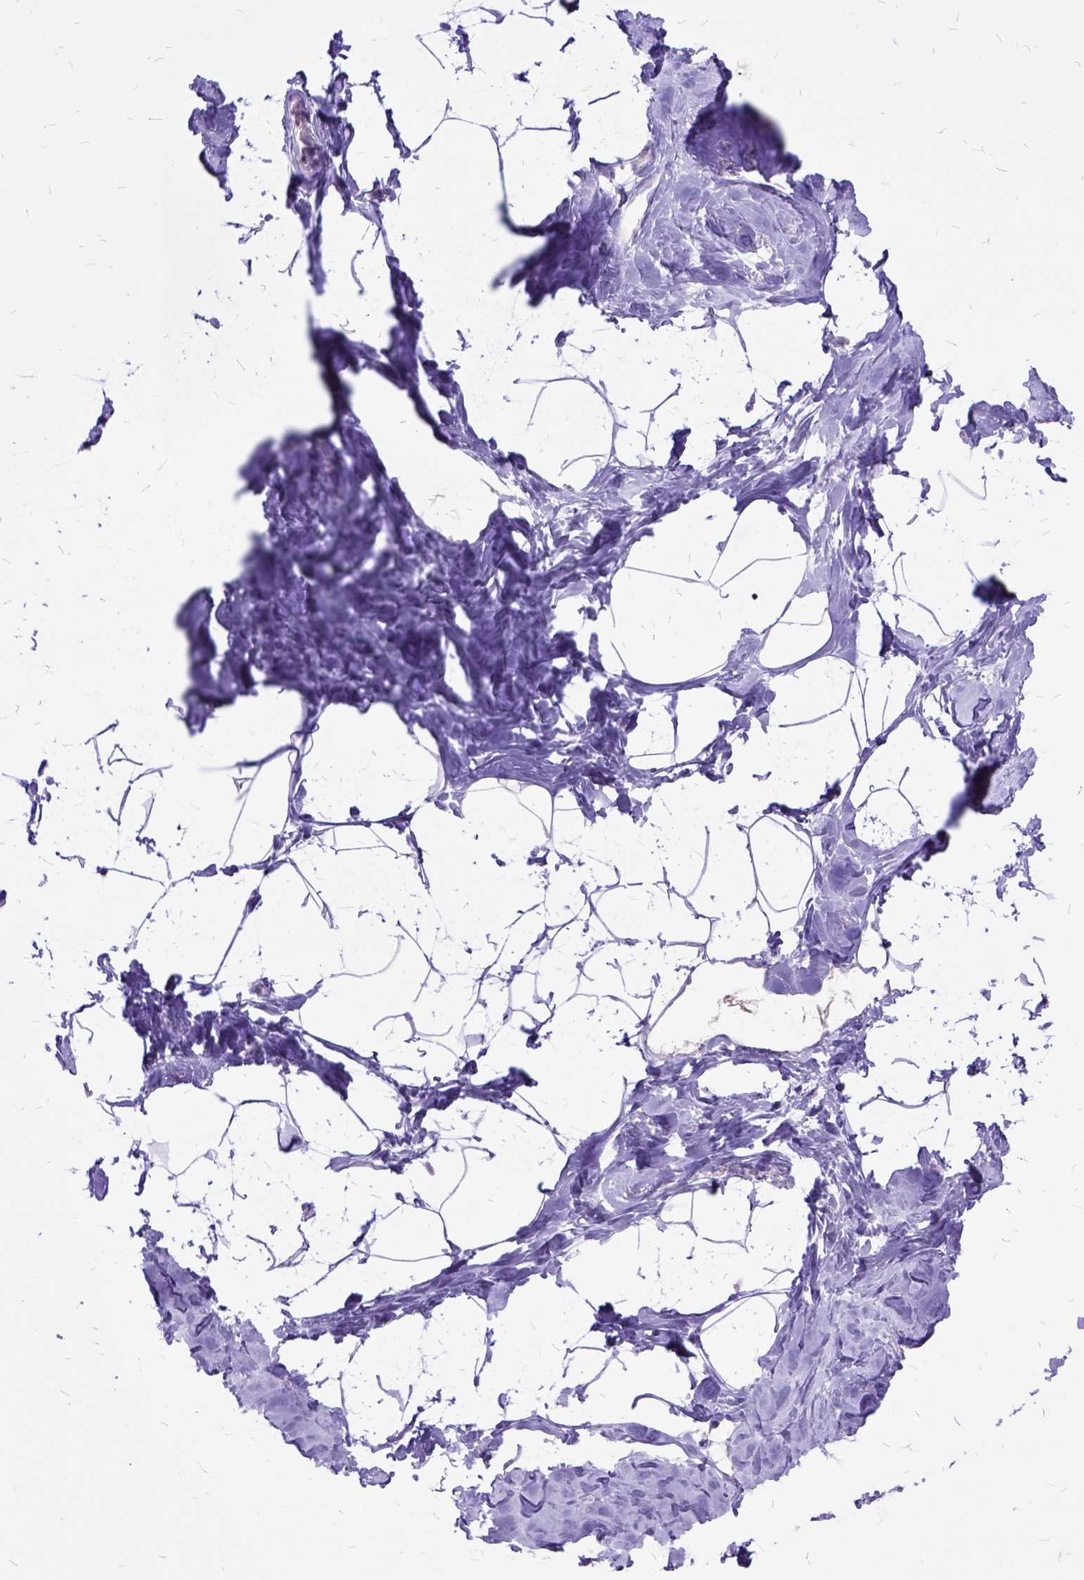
{"staining": {"intensity": "negative", "quantity": "none", "location": "none"}, "tissue": "breast", "cell_type": "Adipocytes", "image_type": "normal", "snomed": [{"axis": "morphology", "description": "Normal tissue, NOS"}, {"axis": "topography", "description": "Breast"}], "caption": "High power microscopy photomicrograph of an IHC micrograph of benign breast, revealing no significant staining in adipocytes. Nuclei are stained in blue.", "gene": "CTAG2", "patient": {"sex": "female", "age": 32}}